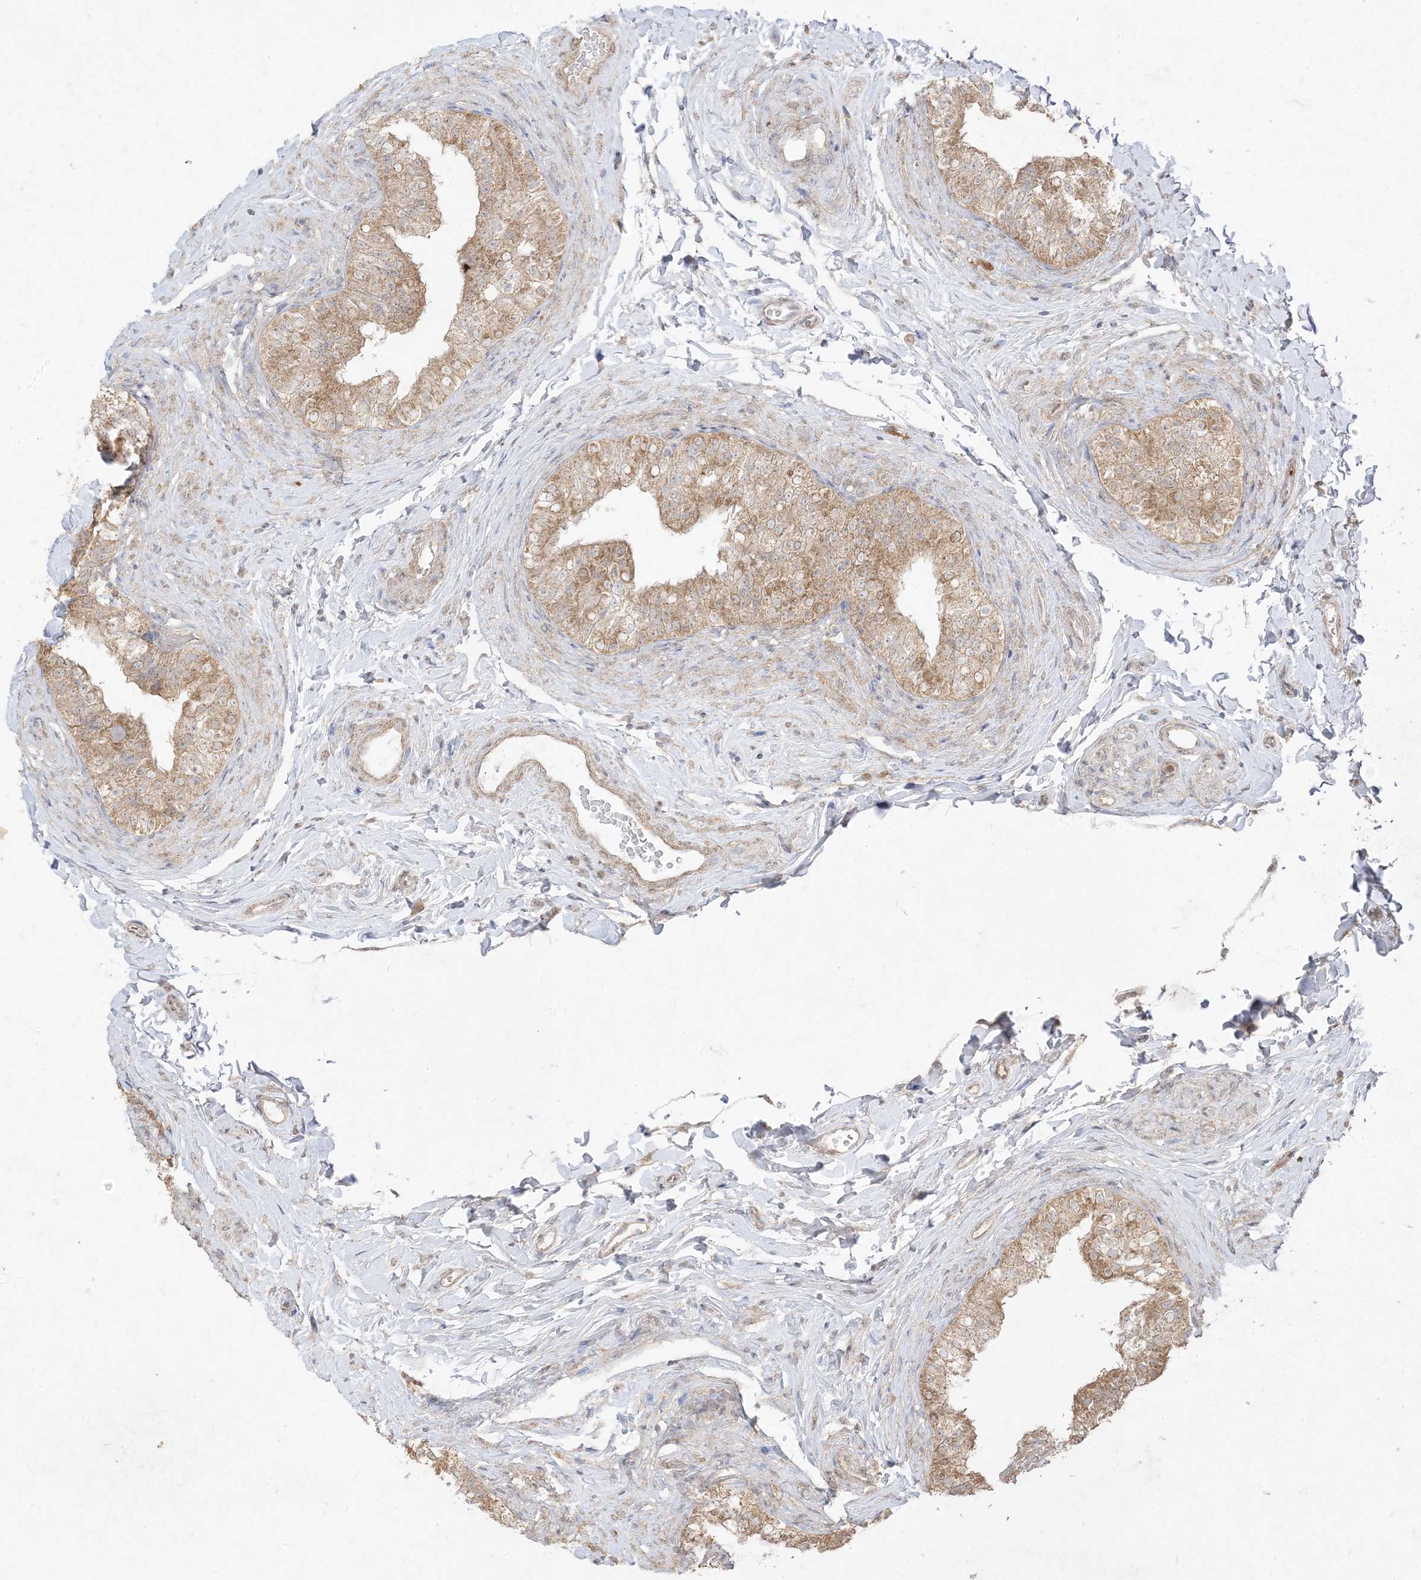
{"staining": {"intensity": "moderate", "quantity": ">75%", "location": "cytoplasmic/membranous"}, "tissue": "epididymis", "cell_type": "Glandular cells", "image_type": "normal", "snomed": [{"axis": "morphology", "description": "Normal tissue, NOS"}, {"axis": "topography", "description": "Epididymis"}], "caption": "Immunohistochemical staining of normal epididymis exhibits >75% levels of moderate cytoplasmic/membranous protein staining in approximately >75% of glandular cells.", "gene": "UBE2C", "patient": {"sex": "male", "age": 49}}